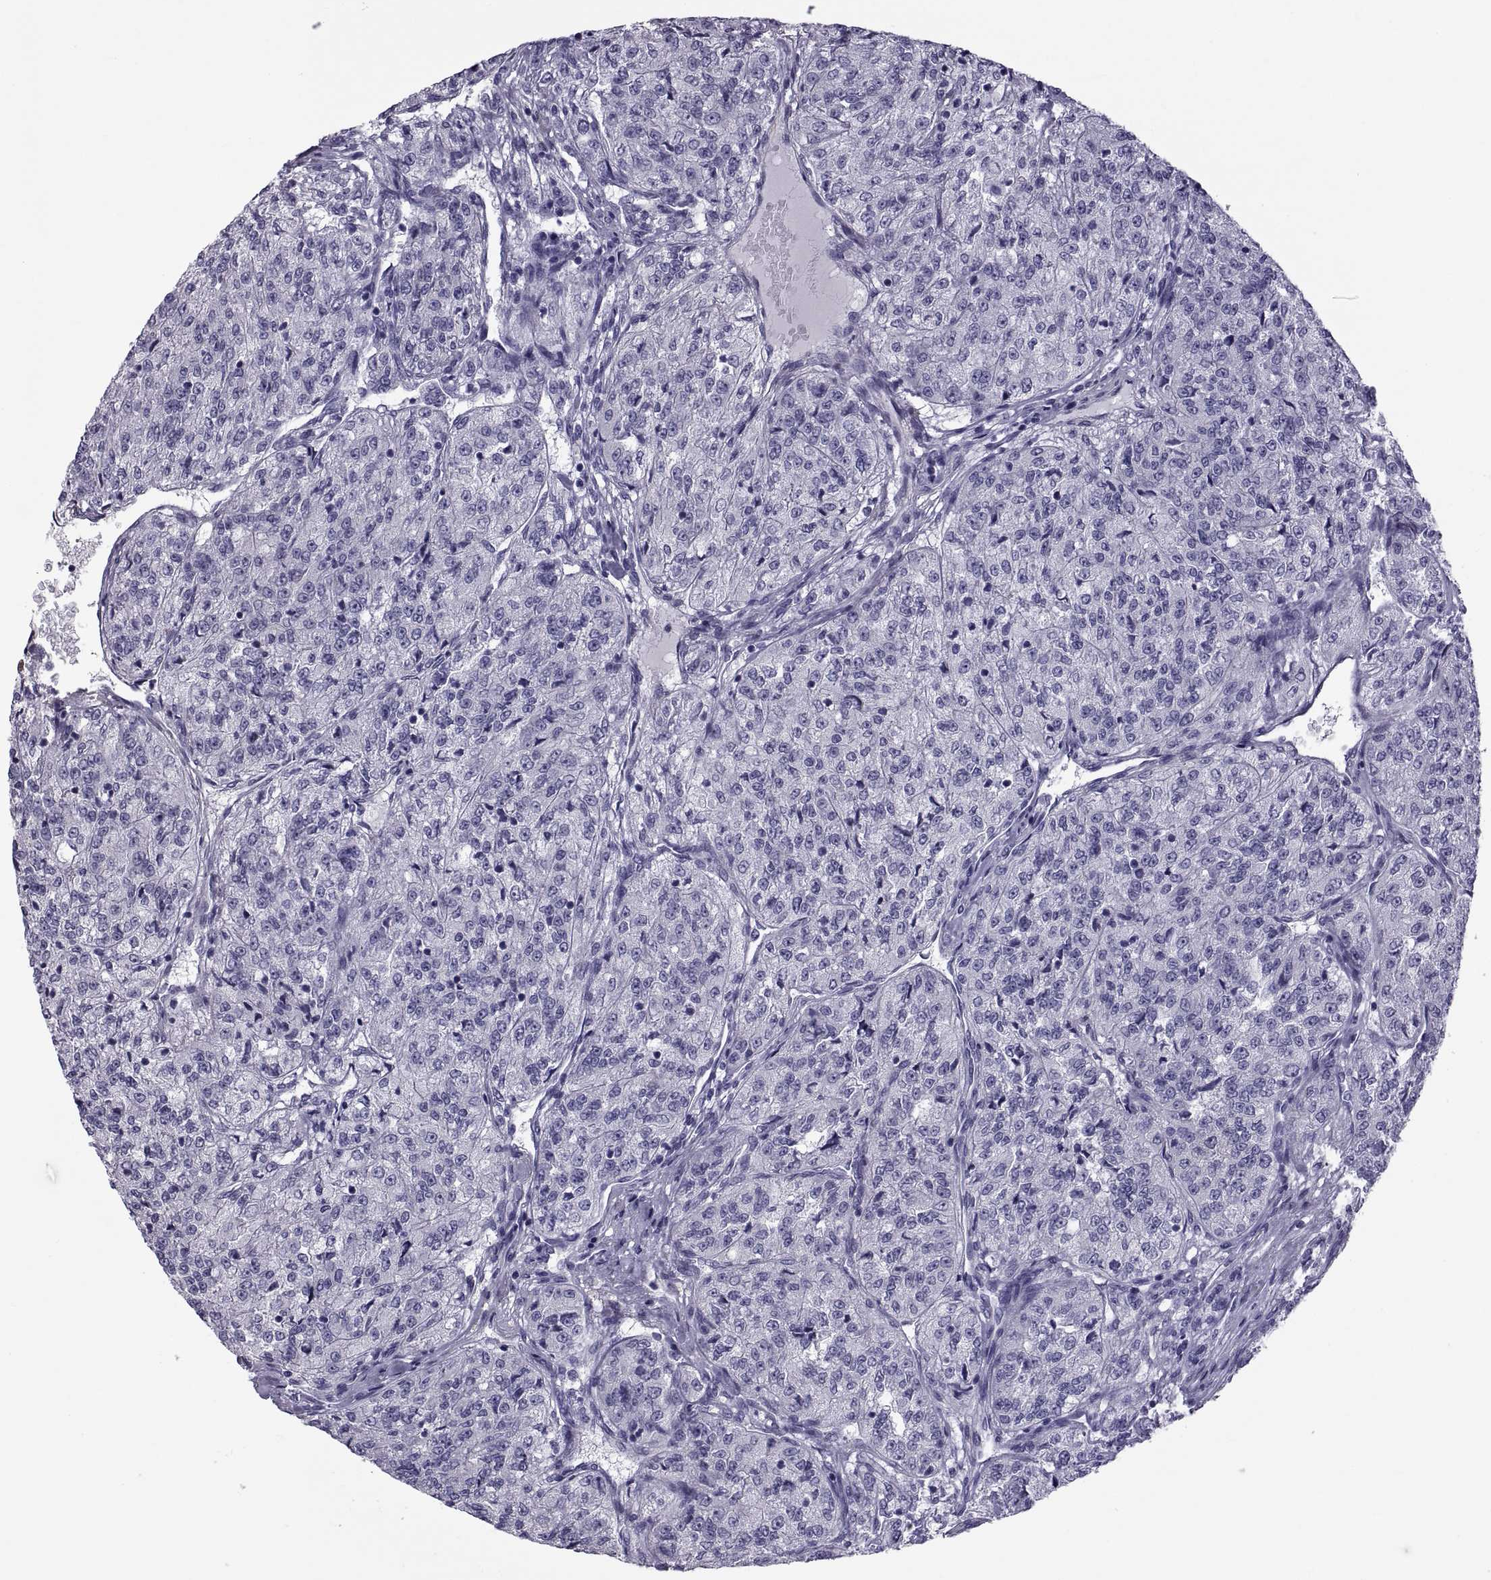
{"staining": {"intensity": "negative", "quantity": "none", "location": "none"}, "tissue": "renal cancer", "cell_type": "Tumor cells", "image_type": "cancer", "snomed": [{"axis": "morphology", "description": "Adenocarcinoma, NOS"}, {"axis": "topography", "description": "Kidney"}], "caption": "Tumor cells show no significant protein expression in renal adenocarcinoma. (DAB IHC, high magnification).", "gene": "MAGEB1", "patient": {"sex": "female", "age": 63}}